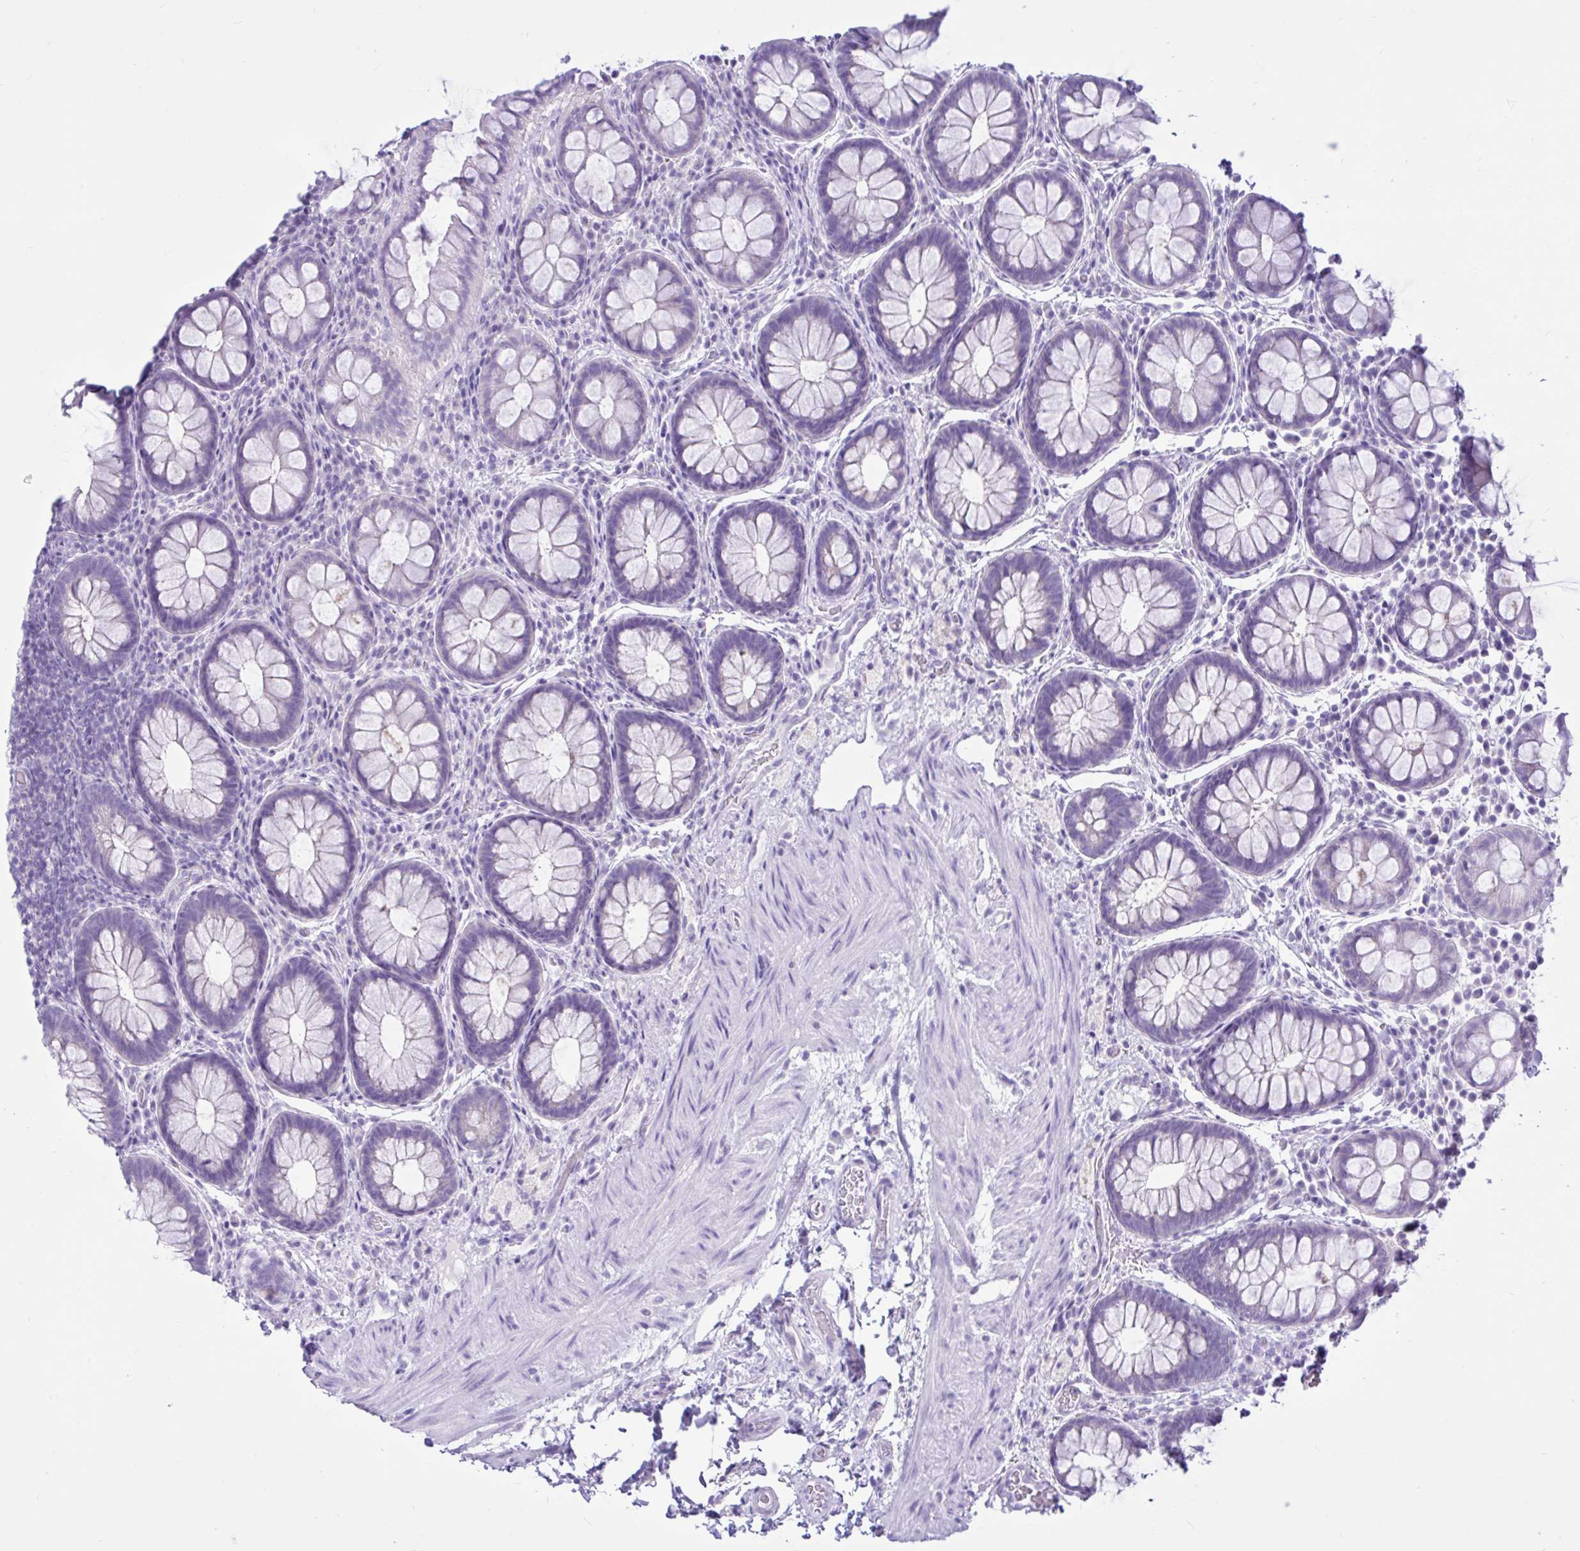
{"staining": {"intensity": "negative", "quantity": "none", "location": "none"}, "tissue": "rectum", "cell_type": "Glandular cells", "image_type": "normal", "snomed": [{"axis": "morphology", "description": "Normal tissue, NOS"}, {"axis": "topography", "description": "Rectum"}], "caption": "A micrograph of rectum stained for a protein reveals no brown staining in glandular cells. (DAB (3,3'-diaminobenzidine) IHC, high magnification).", "gene": "CYP19A1", "patient": {"sex": "female", "age": 69}}